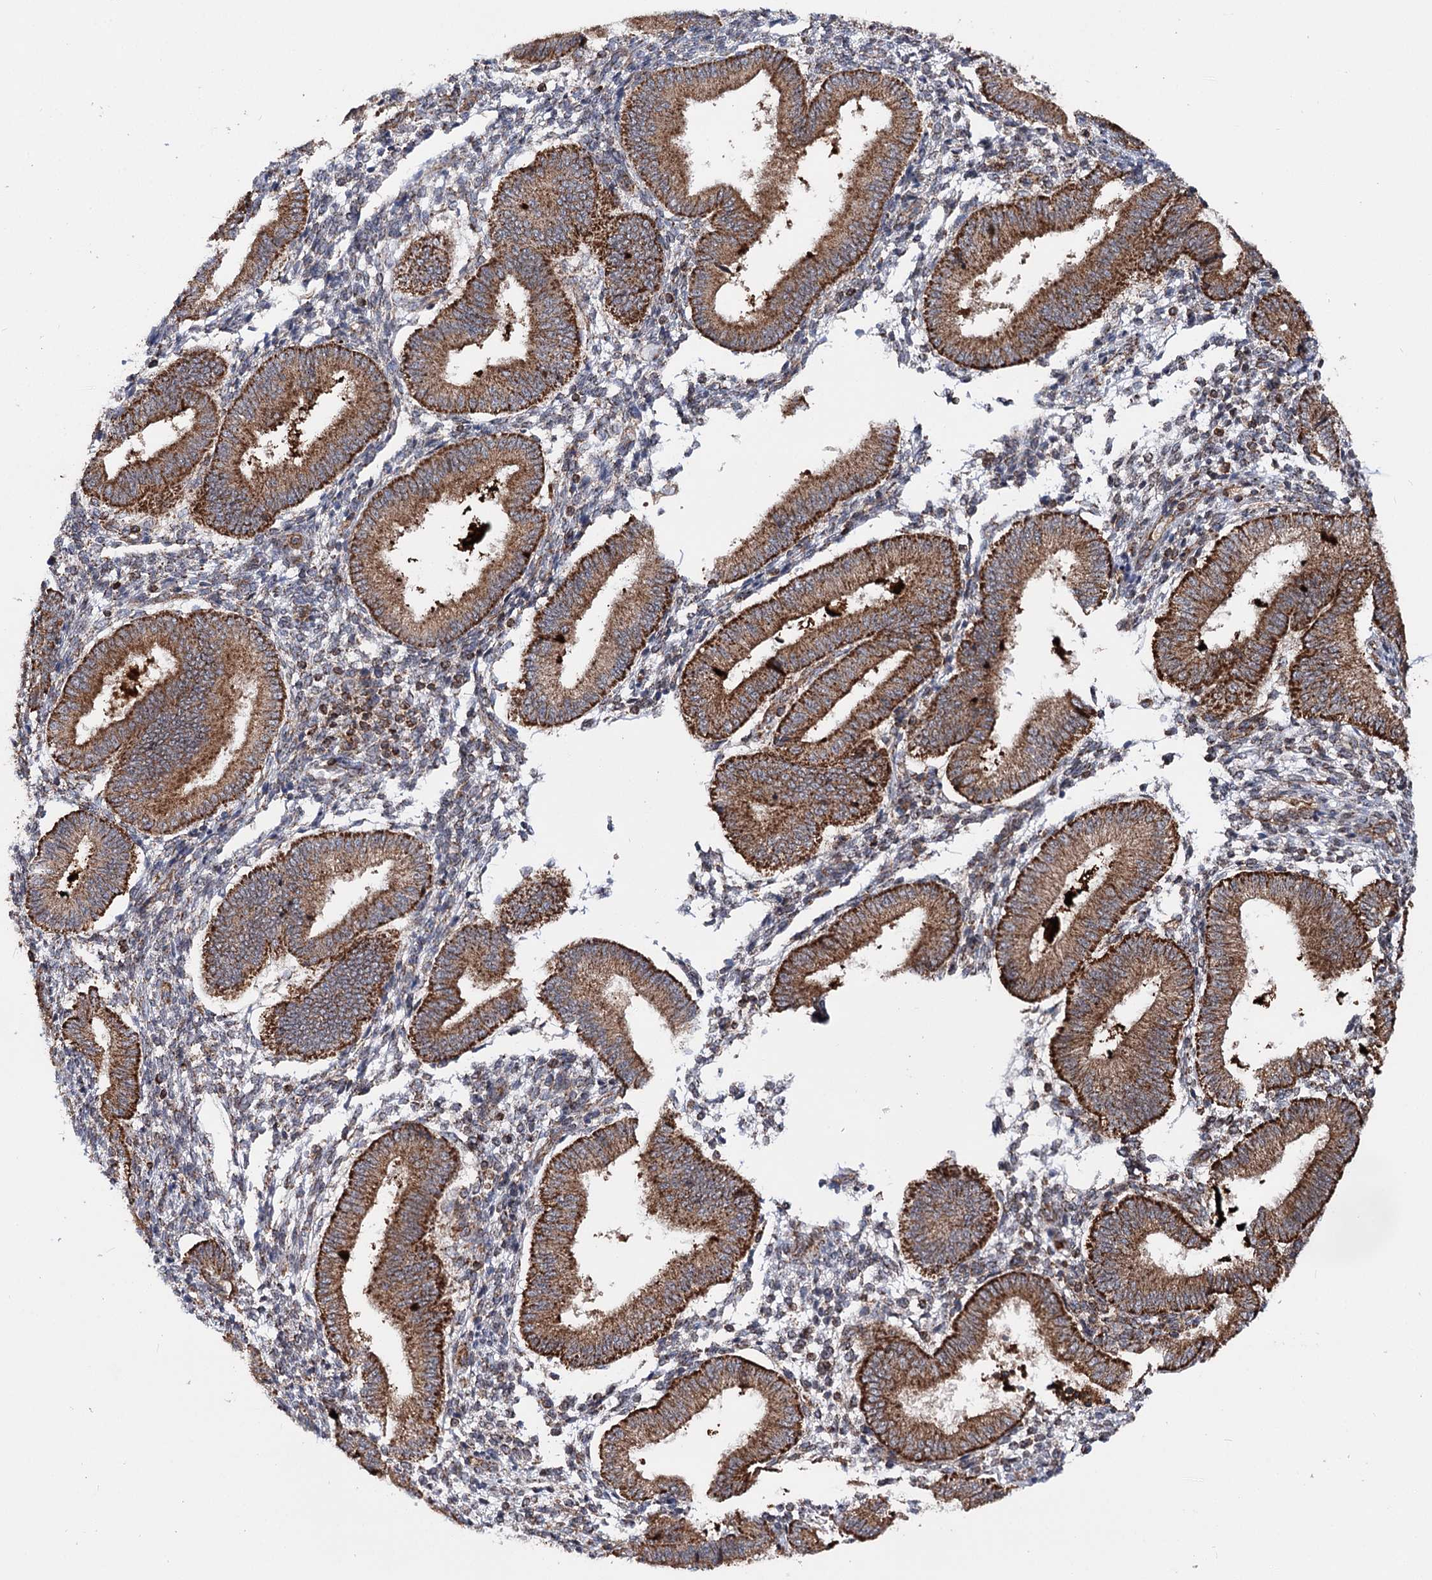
{"staining": {"intensity": "moderate", "quantity": "25%-75%", "location": "cytoplasmic/membranous"}, "tissue": "endometrium", "cell_type": "Cells in endometrial stroma", "image_type": "normal", "snomed": [{"axis": "morphology", "description": "Normal tissue, NOS"}, {"axis": "topography", "description": "Endometrium"}], "caption": "Immunohistochemical staining of benign endometrium reveals 25%-75% levels of moderate cytoplasmic/membranous protein positivity in about 25%-75% of cells in endometrial stroma.", "gene": "FGFR1OP2", "patient": {"sex": "female", "age": 39}}